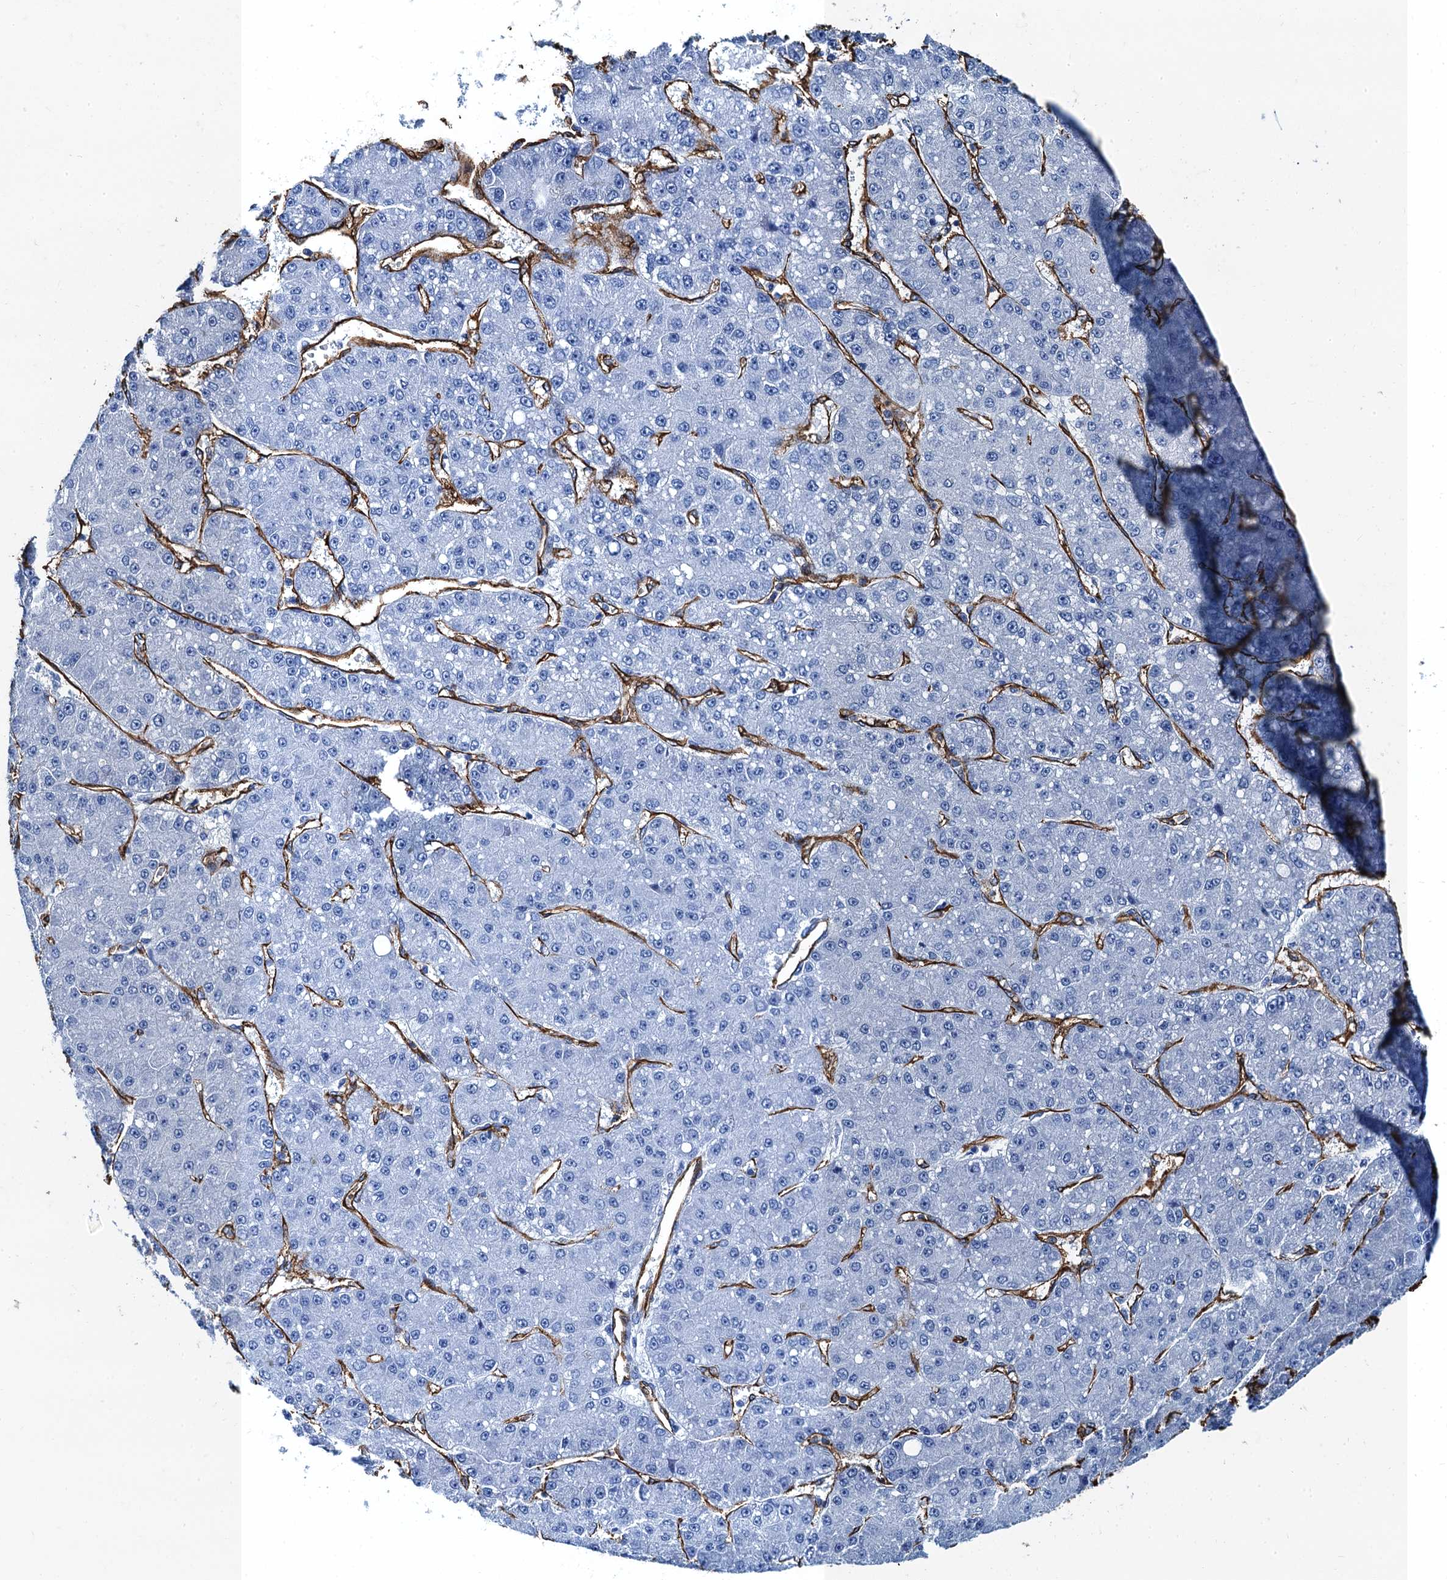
{"staining": {"intensity": "moderate", "quantity": "<25%", "location": "cytoplasmic/membranous"}, "tissue": "liver cancer", "cell_type": "Tumor cells", "image_type": "cancer", "snomed": [{"axis": "morphology", "description": "Carcinoma, Hepatocellular, NOS"}, {"axis": "topography", "description": "Liver"}], "caption": "Moderate cytoplasmic/membranous expression is present in approximately <25% of tumor cells in liver cancer.", "gene": "CAVIN2", "patient": {"sex": "male", "age": 67}}